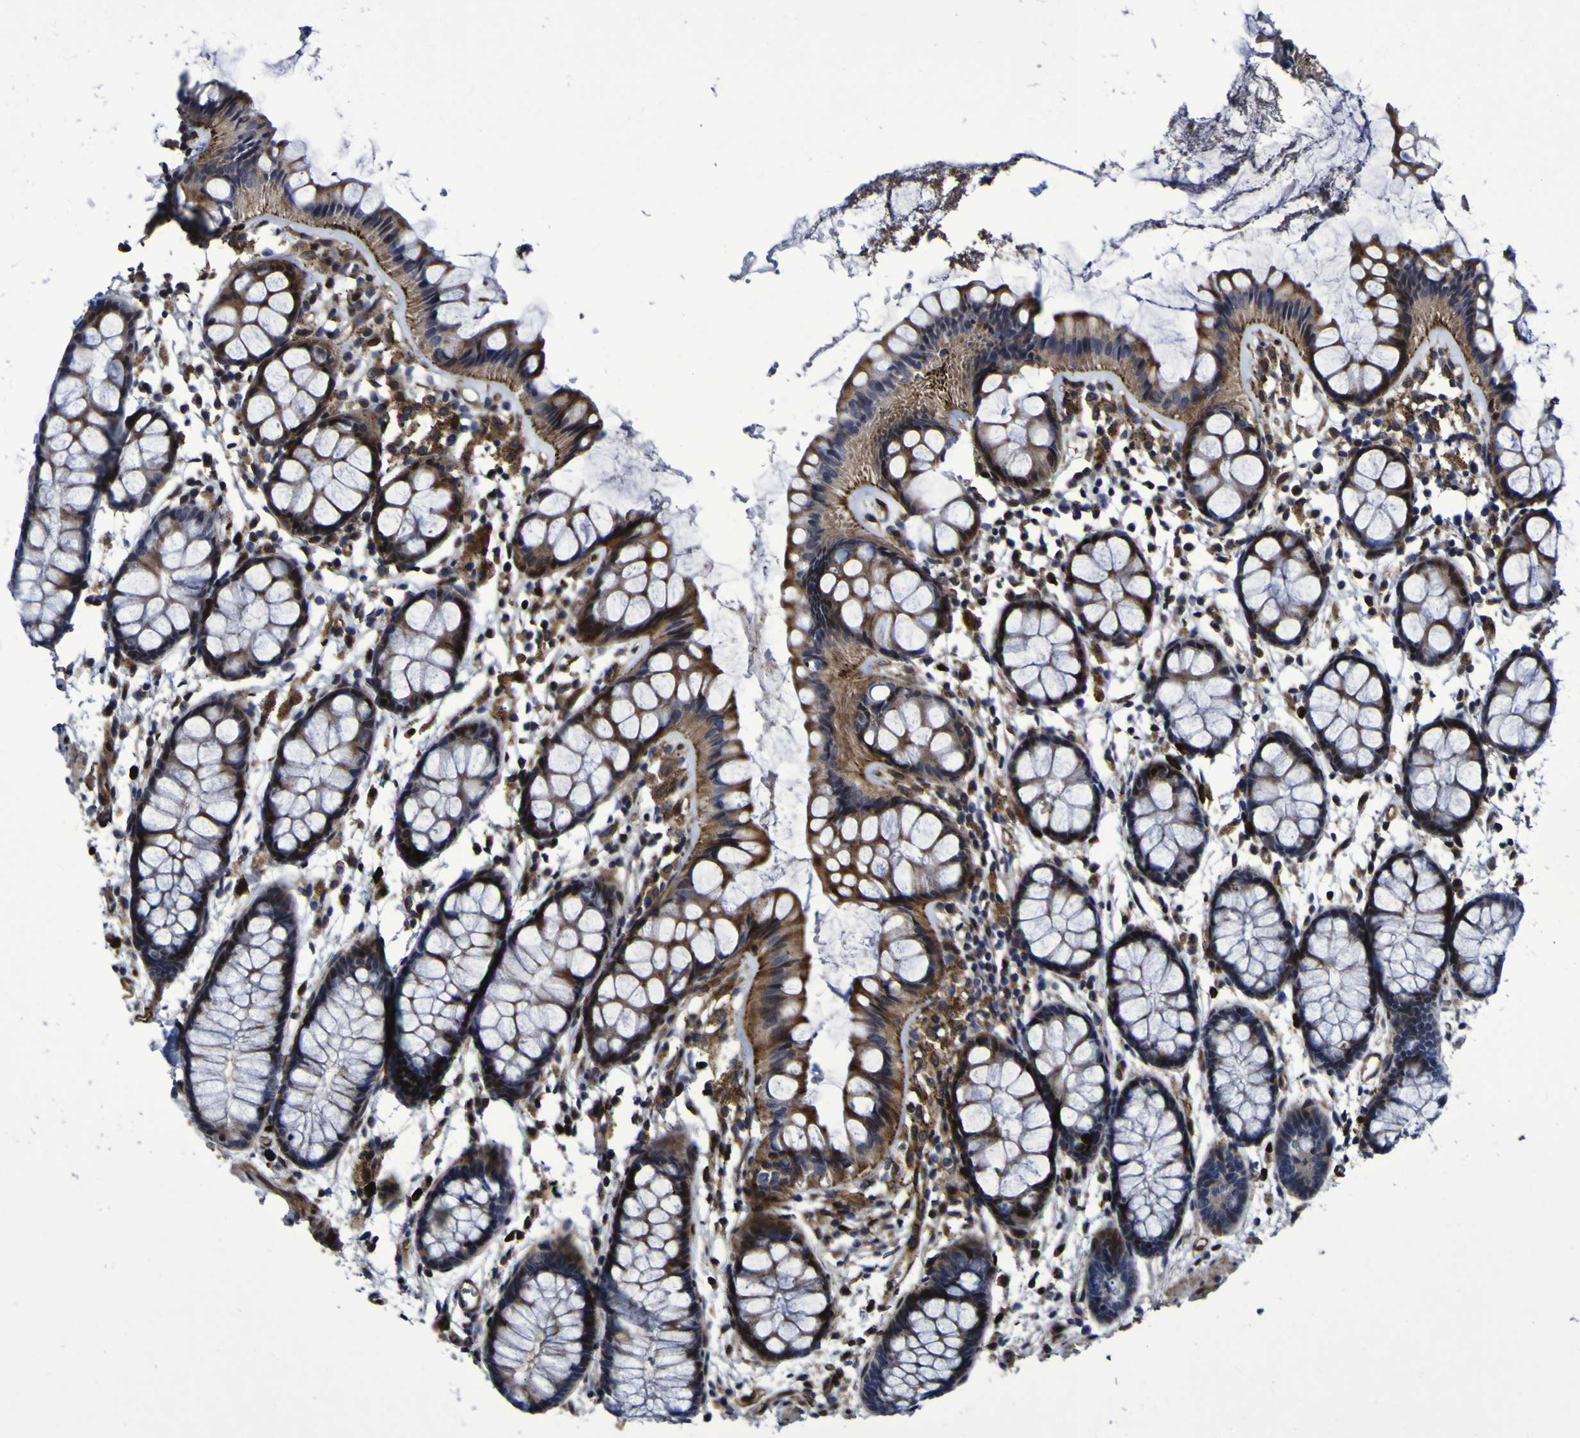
{"staining": {"intensity": "moderate", "quantity": ">75%", "location": "cytoplasmic/membranous,nuclear"}, "tissue": "rectum", "cell_type": "Glandular cells", "image_type": "normal", "snomed": [{"axis": "morphology", "description": "Normal tissue, NOS"}, {"axis": "topography", "description": "Rectum"}], "caption": "DAB immunohistochemical staining of benign human rectum demonstrates moderate cytoplasmic/membranous,nuclear protein expression in about >75% of glandular cells. (DAB (3,3'-diaminobenzidine) IHC, brown staining for protein, blue staining for nuclei).", "gene": "MGLL", "patient": {"sex": "female", "age": 66}}